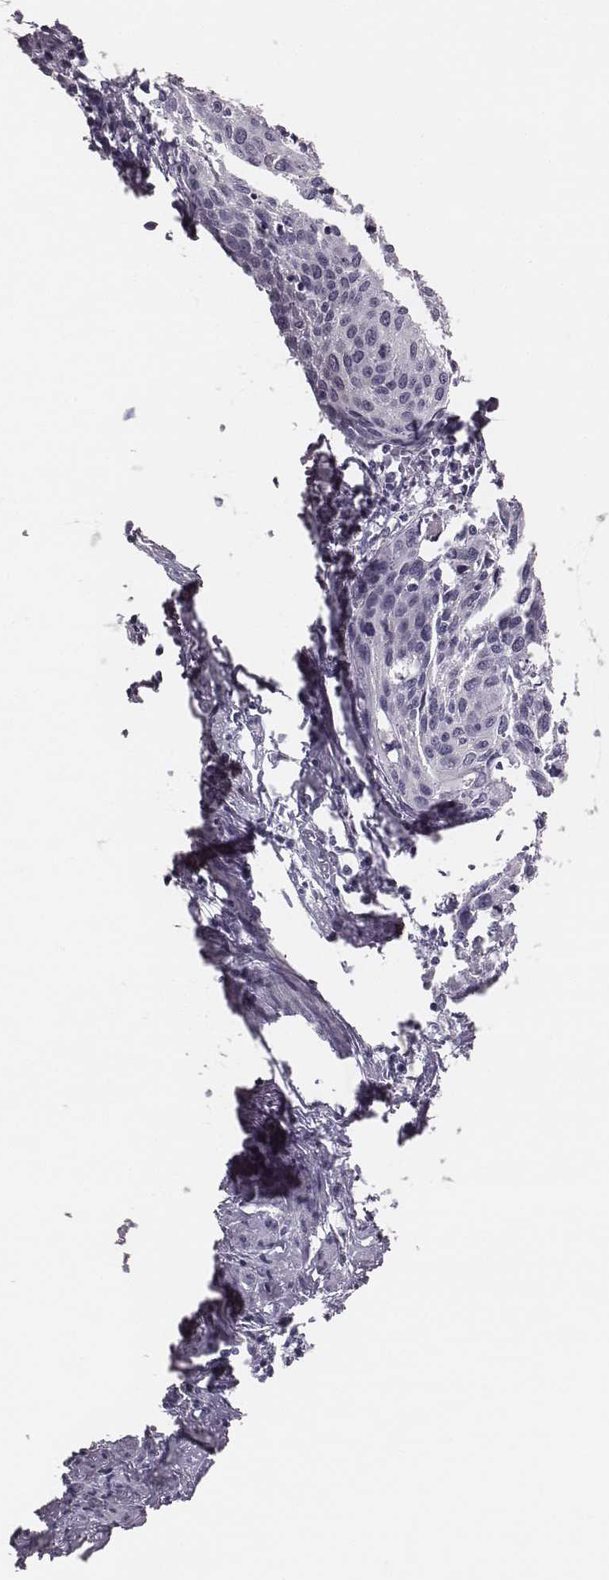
{"staining": {"intensity": "negative", "quantity": "none", "location": "none"}, "tissue": "cervical cancer", "cell_type": "Tumor cells", "image_type": "cancer", "snomed": [{"axis": "morphology", "description": "Squamous cell carcinoma, NOS"}, {"axis": "topography", "description": "Cervix"}], "caption": "Photomicrograph shows no significant protein expression in tumor cells of squamous cell carcinoma (cervical).", "gene": "CSH1", "patient": {"sex": "female", "age": 62}}